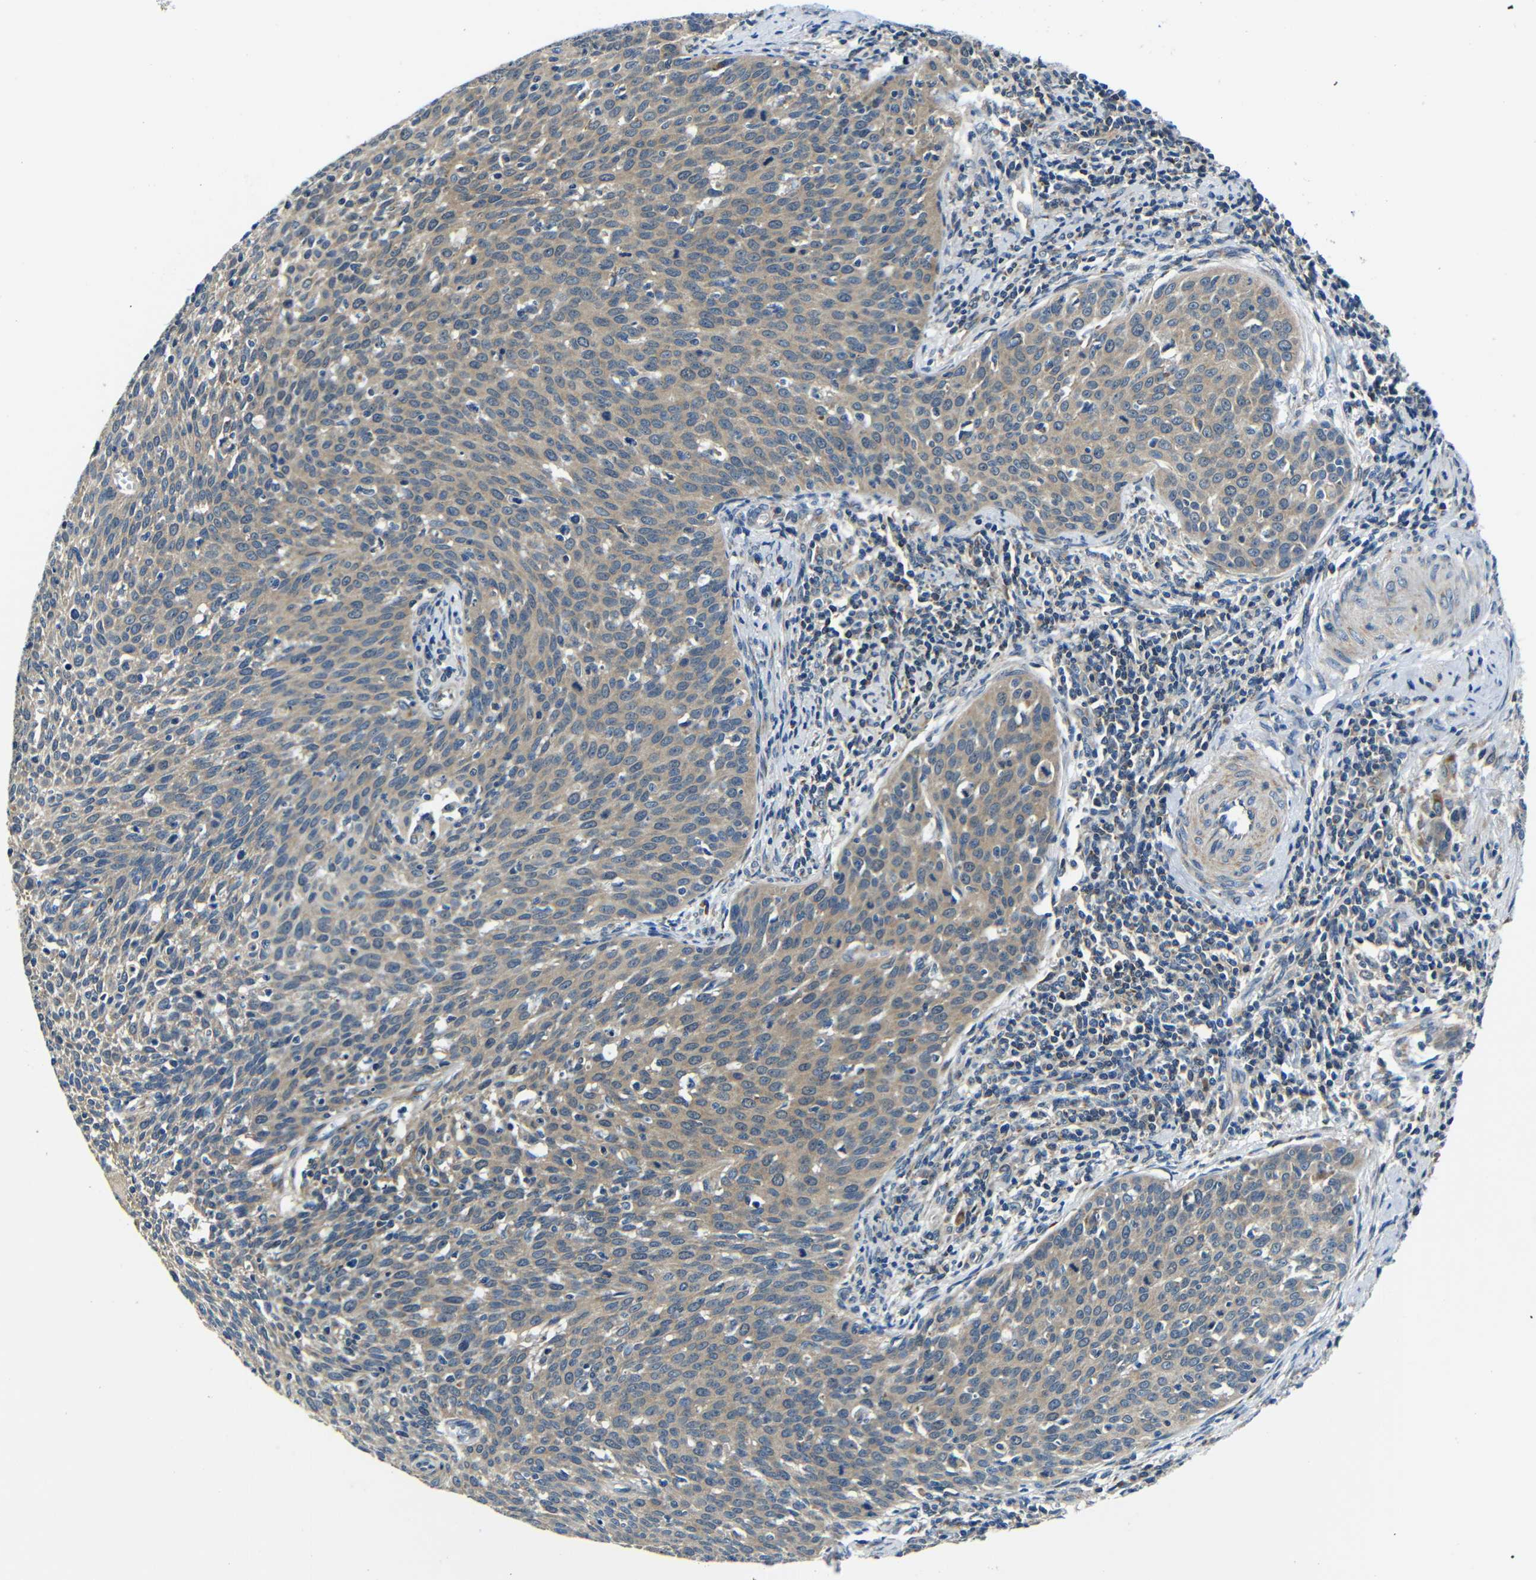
{"staining": {"intensity": "weak", "quantity": ">75%", "location": "cytoplasmic/membranous"}, "tissue": "cervical cancer", "cell_type": "Tumor cells", "image_type": "cancer", "snomed": [{"axis": "morphology", "description": "Squamous cell carcinoma, NOS"}, {"axis": "topography", "description": "Cervix"}], "caption": "Immunohistochemical staining of cervical cancer (squamous cell carcinoma) displays weak cytoplasmic/membranous protein staining in approximately >75% of tumor cells.", "gene": "FKBP14", "patient": {"sex": "female", "age": 38}}